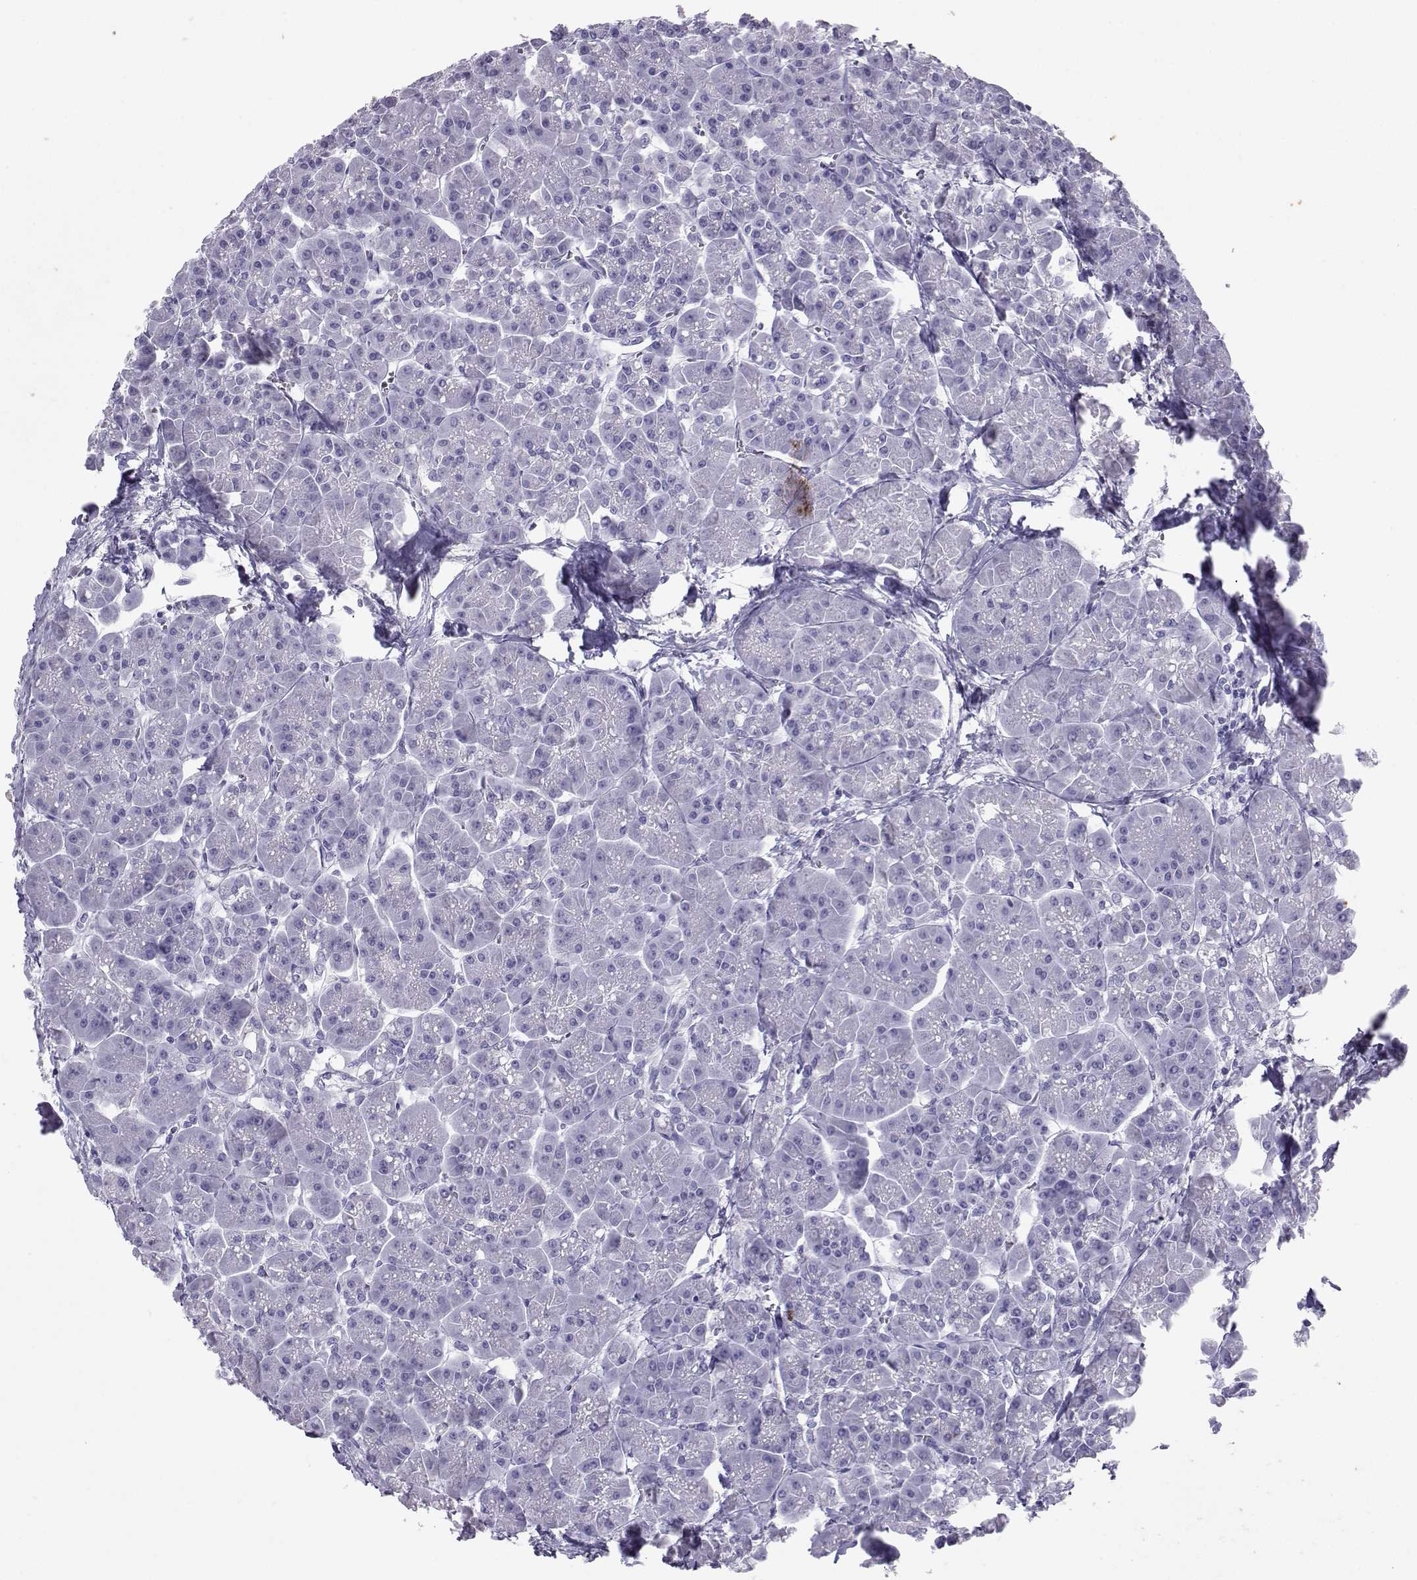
{"staining": {"intensity": "negative", "quantity": "none", "location": "none"}, "tissue": "pancreas", "cell_type": "Exocrine glandular cells", "image_type": "normal", "snomed": [{"axis": "morphology", "description": "Normal tissue, NOS"}, {"axis": "topography", "description": "Pancreas"}], "caption": "Immunohistochemical staining of normal human pancreas demonstrates no significant expression in exocrine glandular cells.", "gene": "LORICRIN", "patient": {"sex": "male", "age": 70}}